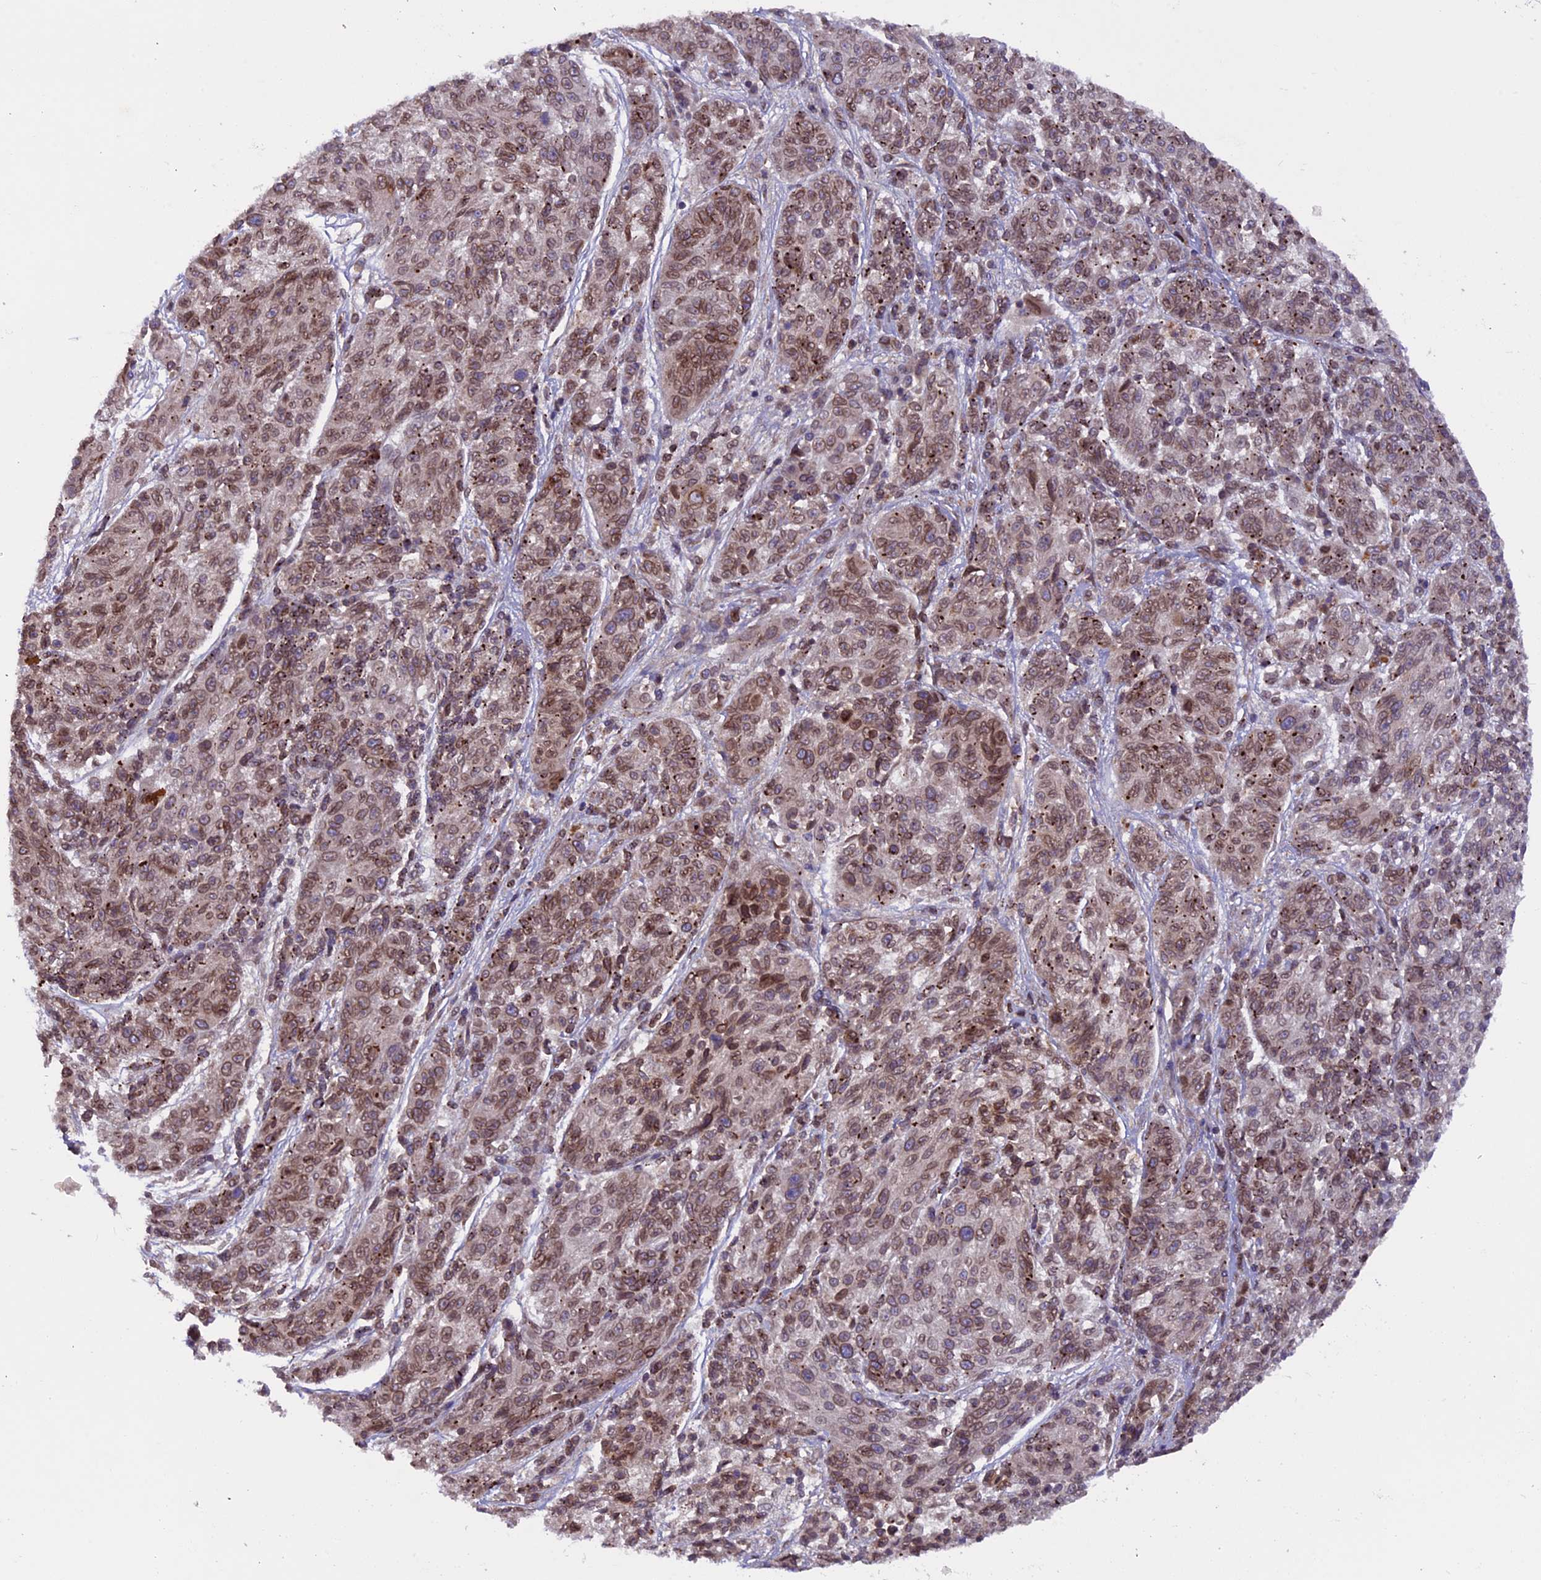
{"staining": {"intensity": "moderate", "quantity": ">75%", "location": "nuclear"}, "tissue": "melanoma", "cell_type": "Tumor cells", "image_type": "cancer", "snomed": [{"axis": "morphology", "description": "Malignant melanoma, NOS"}, {"axis": "topography", "description": "Skin"}], "caption": "There is medium levels of moderate nuclear expression in tumor cells of malignant melanoma, as demonstrated by immunohistochemical staining (brown color).", "gene": "CCDC125", "patient": {"sex": "male", "age": 53}}